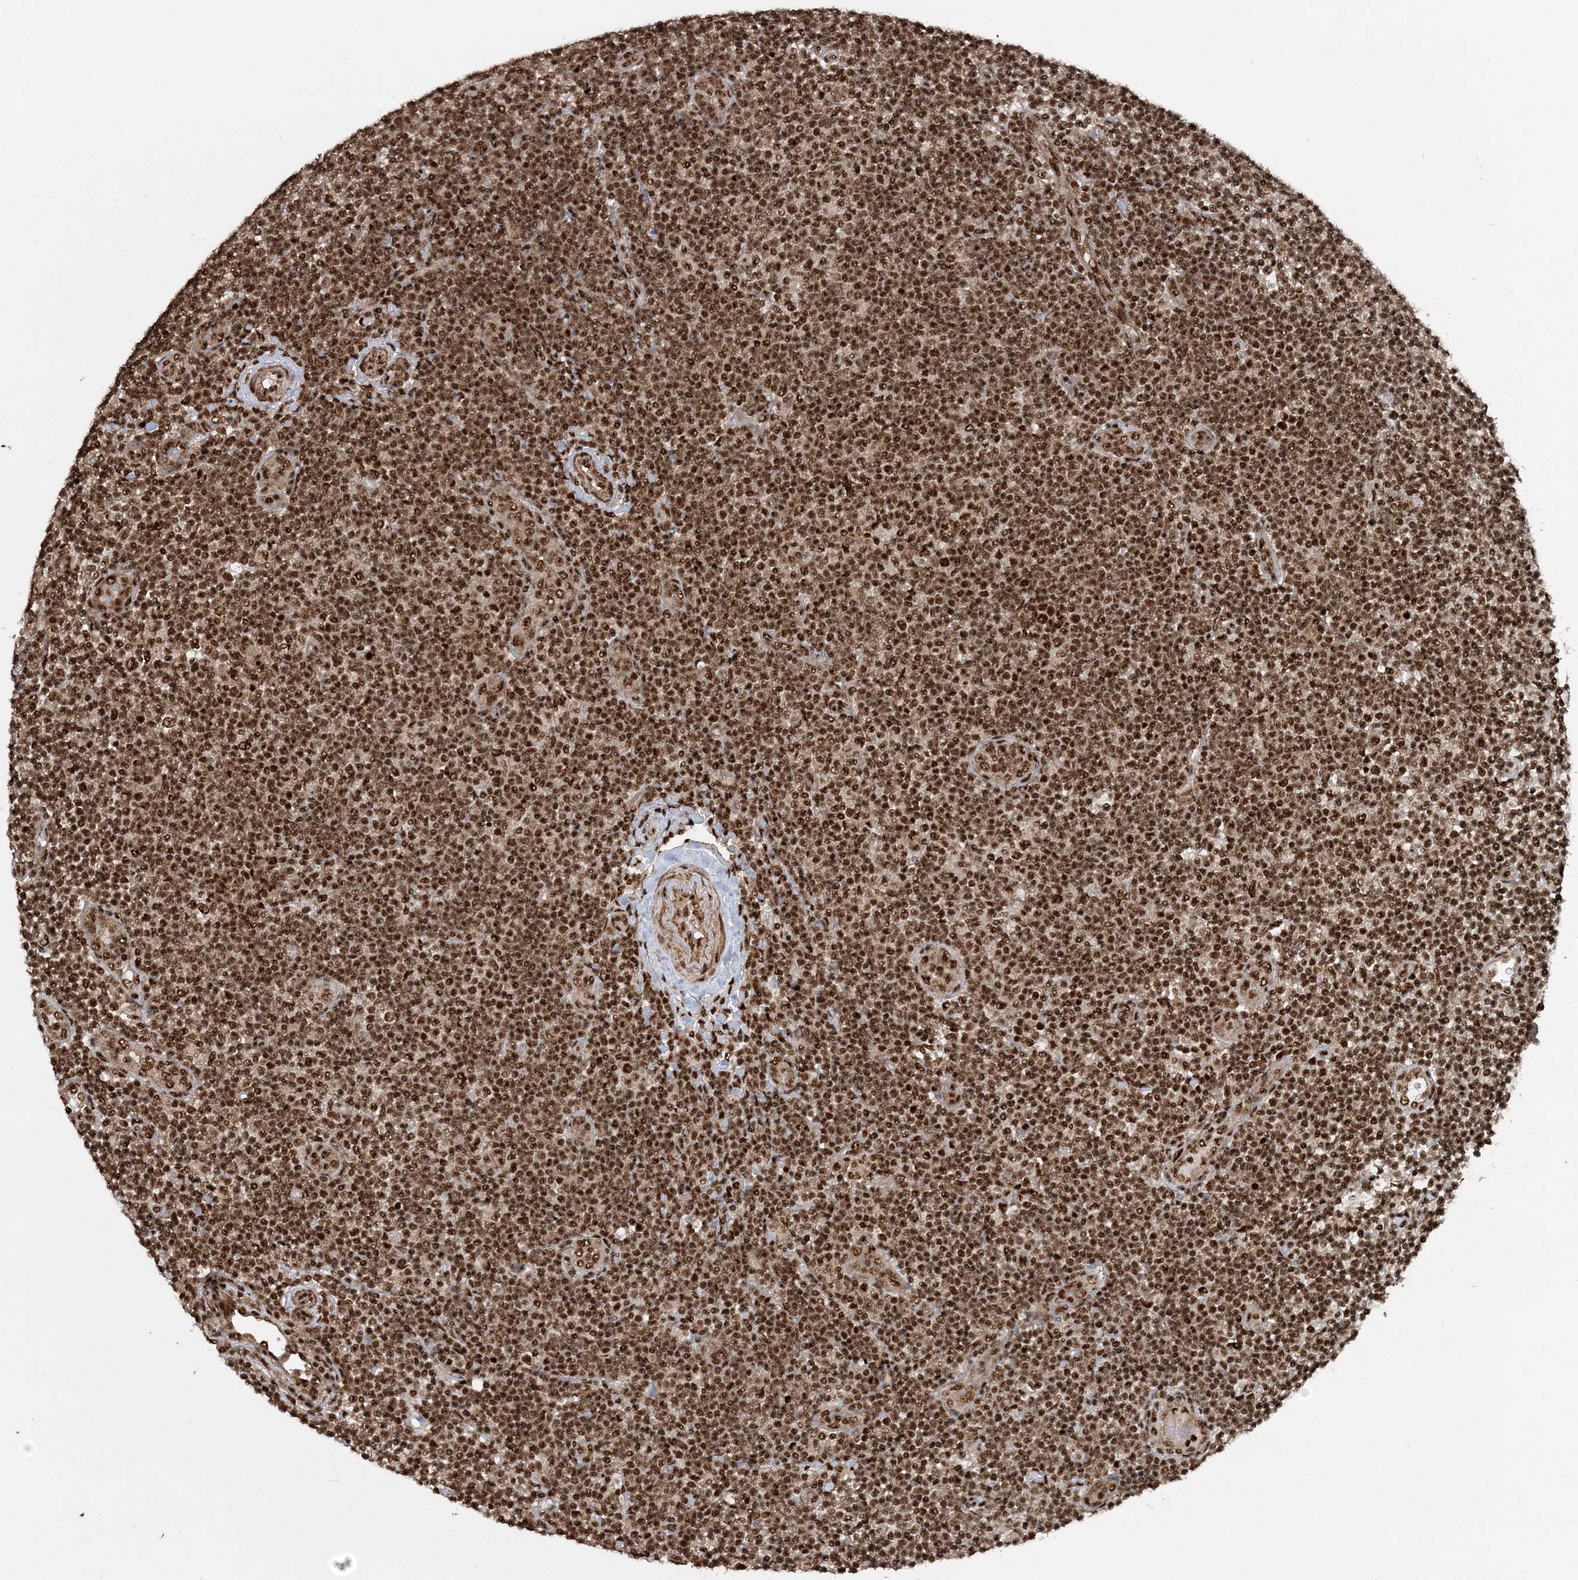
{"staining": {"intensity": "strong", "quantity": ">75%", "location": "nuclear"}, "tissue": "lymphoma", "cell_type": "Tumor cells", "image_type": "cancer", "snomed": [{"axis": "morphology", "description": "Malignant lymphoma, non-Hodgkin's type, Low grade"}, {"axis": "topography", "description": "Lymph node"}], "caption": "Strong nuclear protein staining is seen in about >75% of tumor cells in malignant lymphoma, non-Hodgkin's type (low-grade).", "gene": "EXOSC8", "patient": {"sex": "male", "age": 83}}